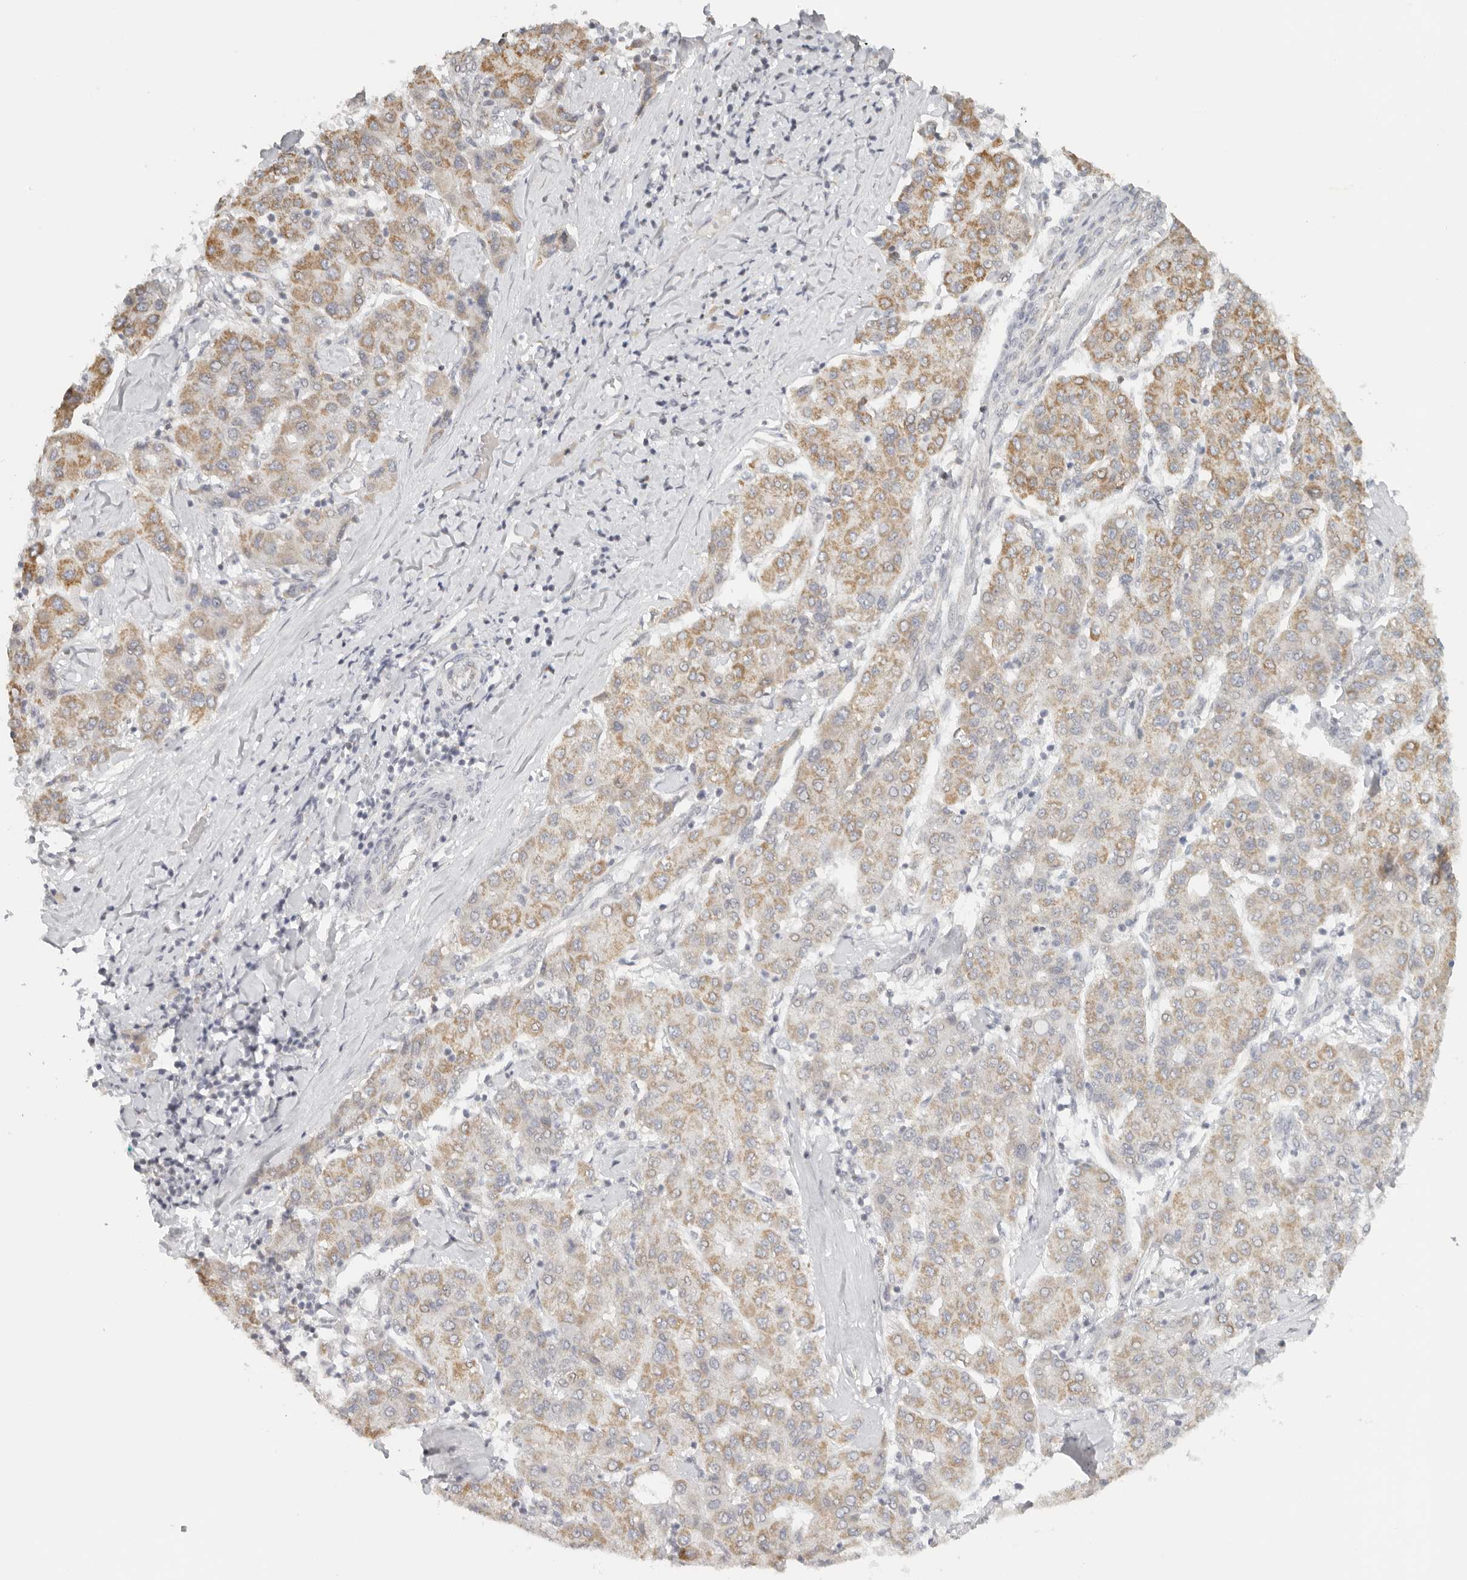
{"staining": {"intensity": "moderate", "quantity": ">75%", "location": "cytoplasmic/membranous"}, "tissue": "liver cancer", "cell_type": "Tumor cells", "image_type": "cancer", "snomed": [{"axis": "morphology", "description": "Carcinoma, Hepatocellular, NOS"}, {"axis": "topography", "description": "Liver"}], "caption": "A brown stain shows moderate cytoplasmic/membranous positivity of a protein in liver hepatocellular carcinoma tumor cells. (brown staining indicates protein expression, while blue staining denotes nuclei).", "gene": "KDF1", "patient": {"sex": "male", "age": 65}}